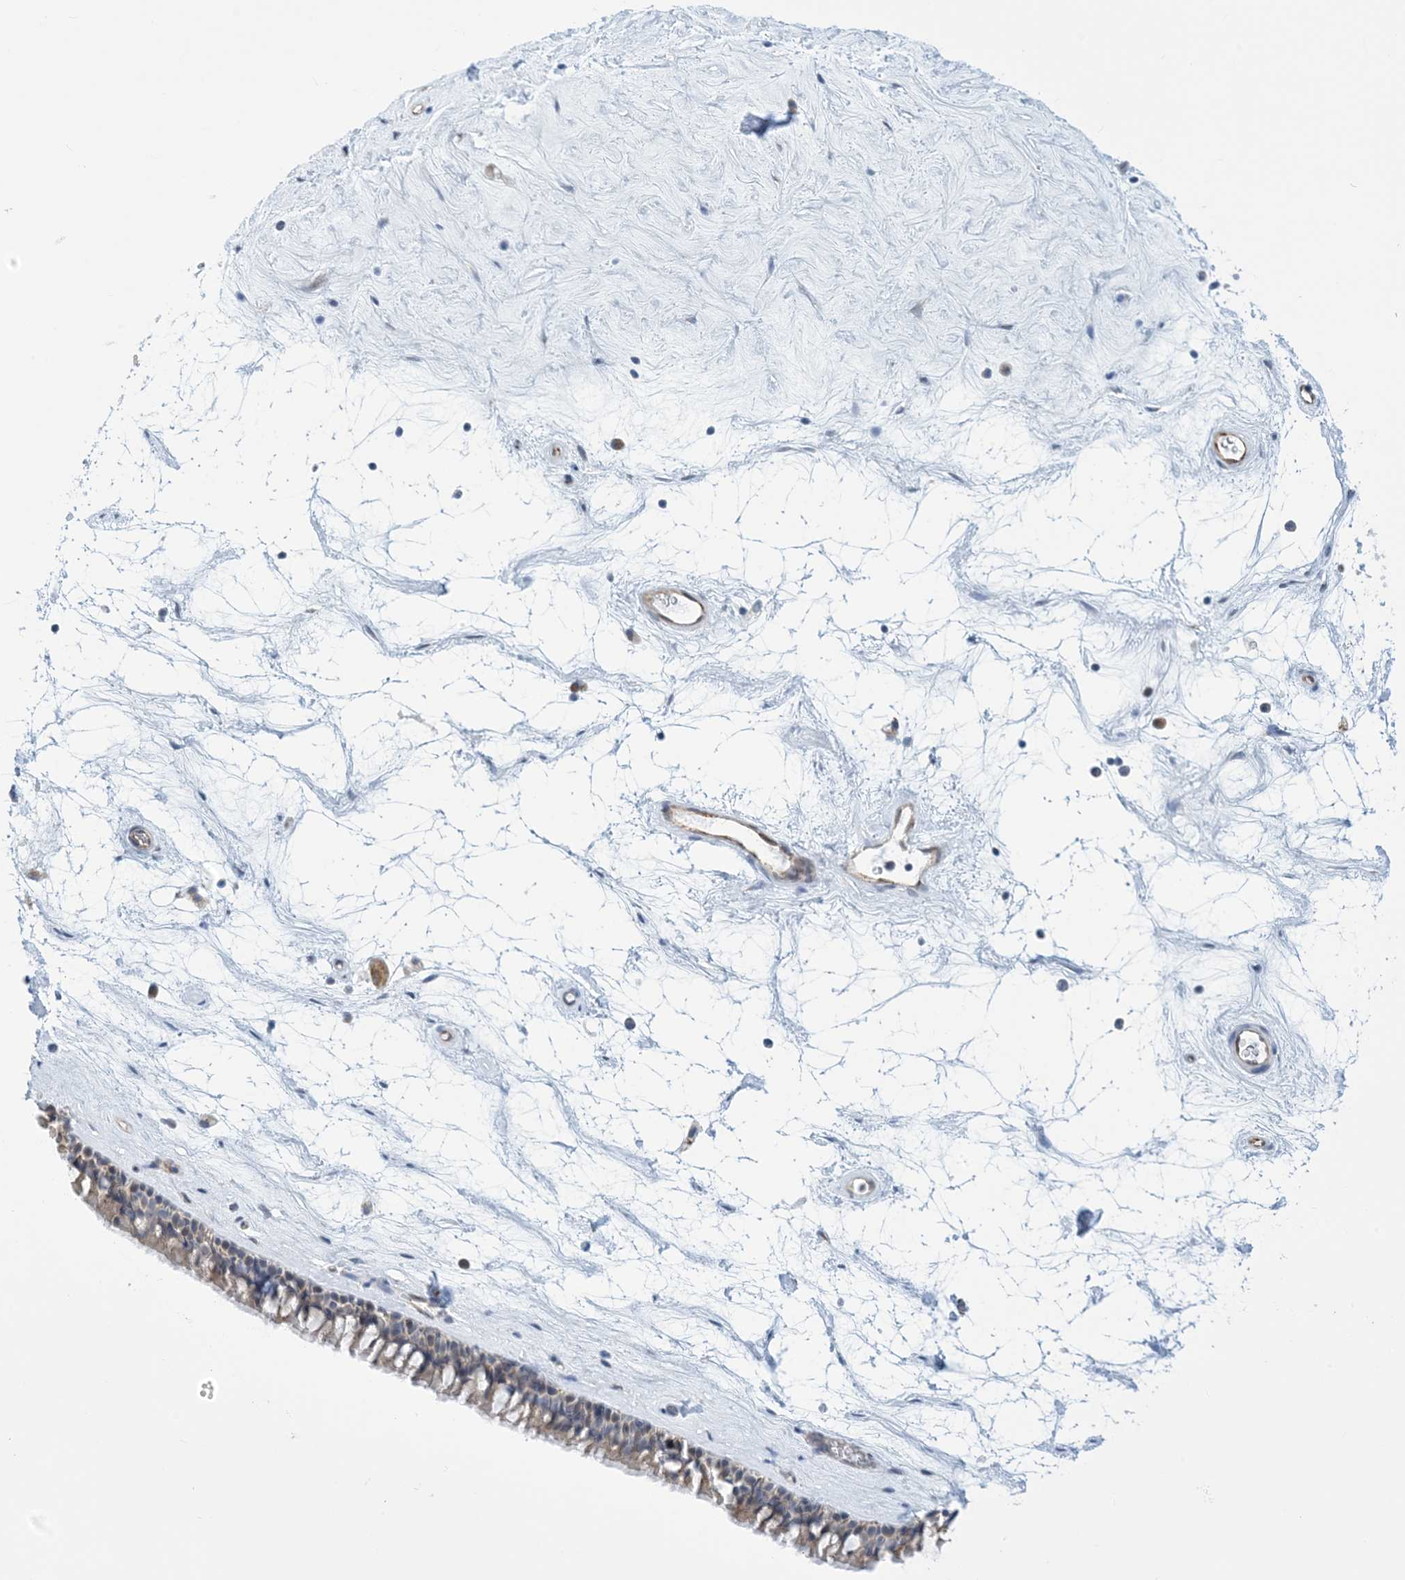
{"staining": {"intensity": "weak", "quantity": "<25%", "location": "cytoplasmic/membranous"}, "tissue": "nasopharynx", "cell_type": "Respiratory epithelial cells", "image_type": "normal", "snomed": [{"axis": "morphology", "description": "Normal tissue, NOS"}, {"axis": "topography", "description": "Nasopharynx"}], "caption": "The image exhibits no significant positivity in respiratory epithelial cells of nasopharynx. Brightfield microscopy of immunohistochemistry stained with DAB (3,3'-diaminobenzidine) (brown) and hematoxylin (blue), captured at high magnification.", "gene": "CCDC14", "patient": {"sex": "male", "age": 64}}